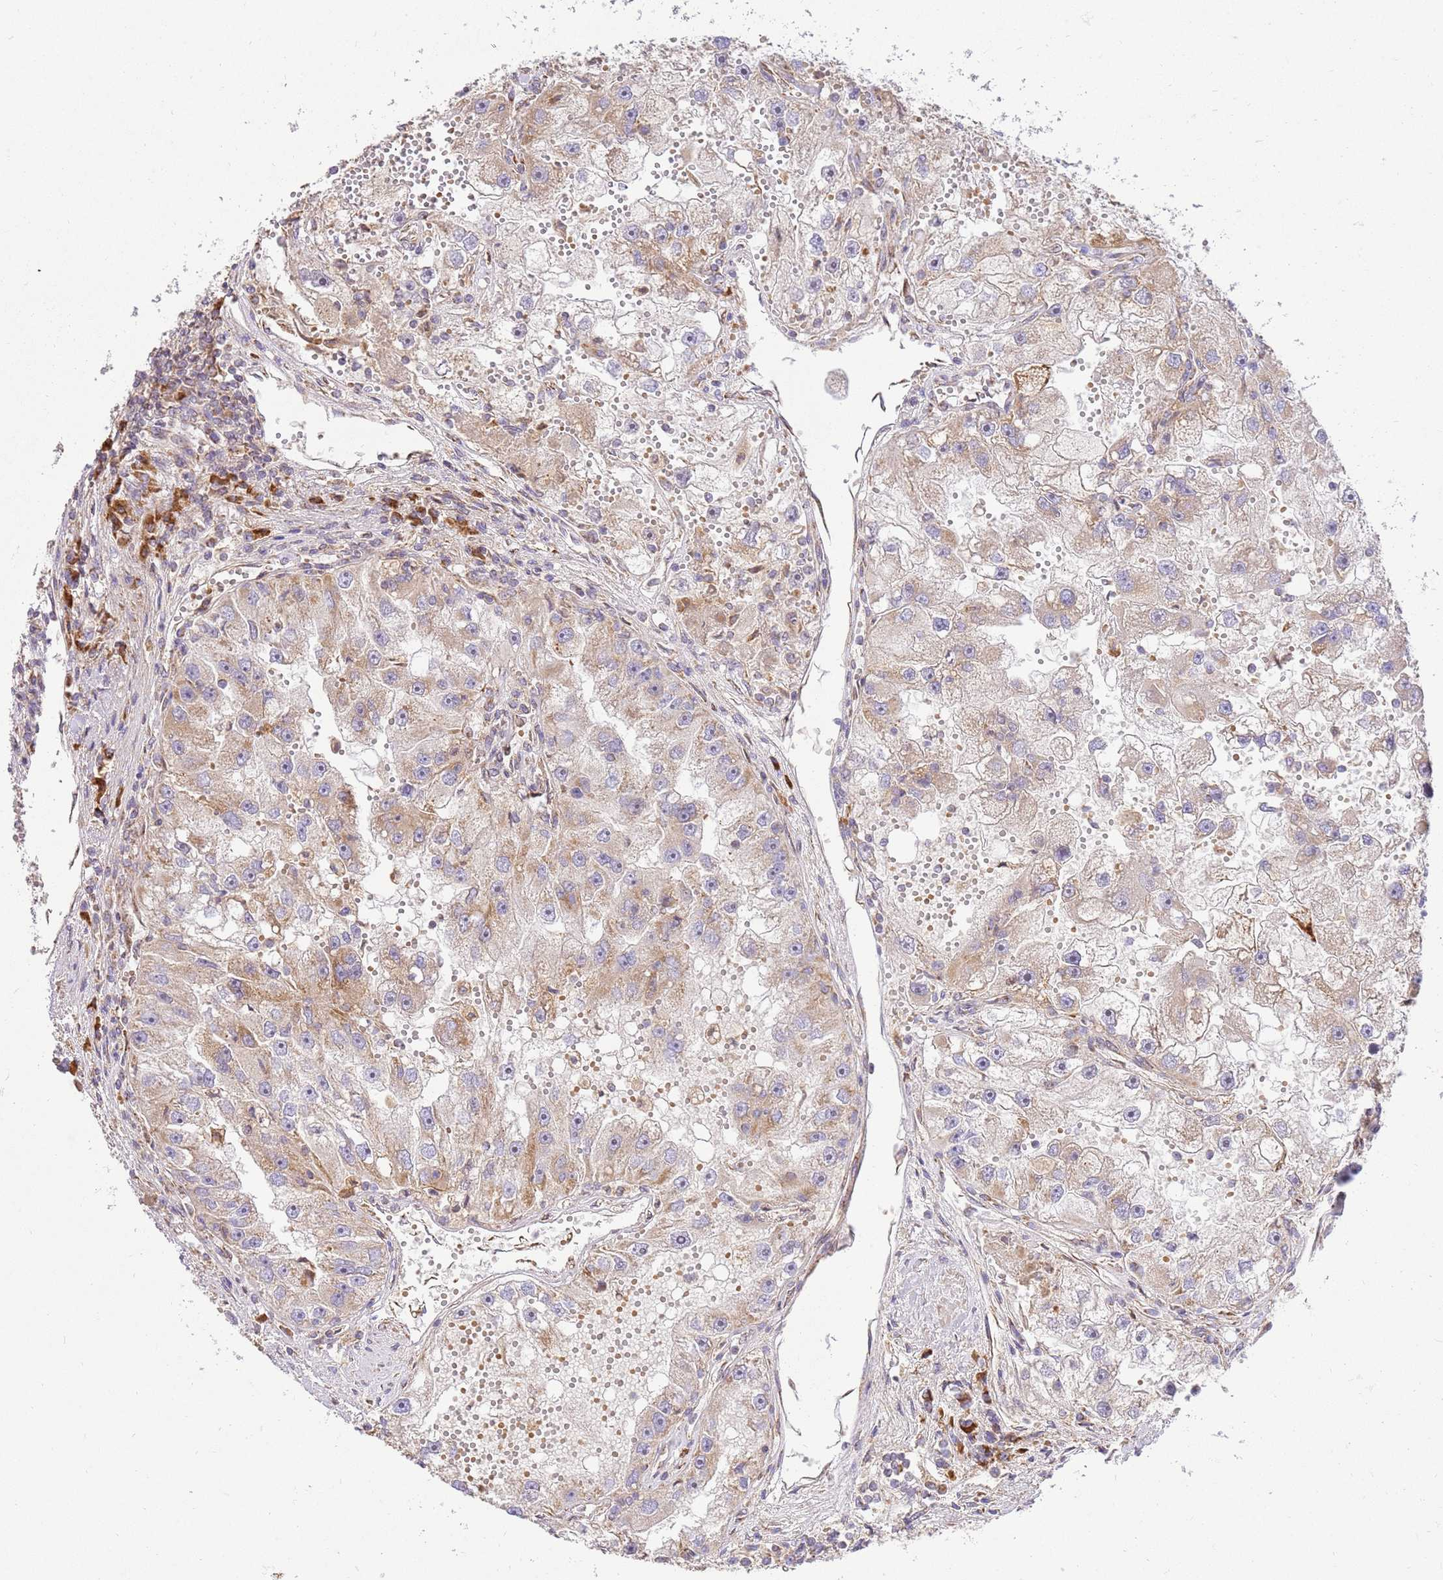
{"staining": {"intensity": "moderate", "quantity": "25%-75%", "location": "cytoplasmic/membranous"}, "tissue": "renal cancer", "cell_type": "Tumor cells", "image_type": "cancer", "snomed": [{"axis": "morphology", "description": "Adenocarcinoma, NOS"}, {"axis": "topography", "description": "Kidney"}], "caption": "Moderate cytoplasmic/membranous protein positivity is identified in about 25%-75% of tumor cells in adenocarcinoma (renal).", "gene": "SPATA2L", "patient": {"sex": "male", "age": 63}}